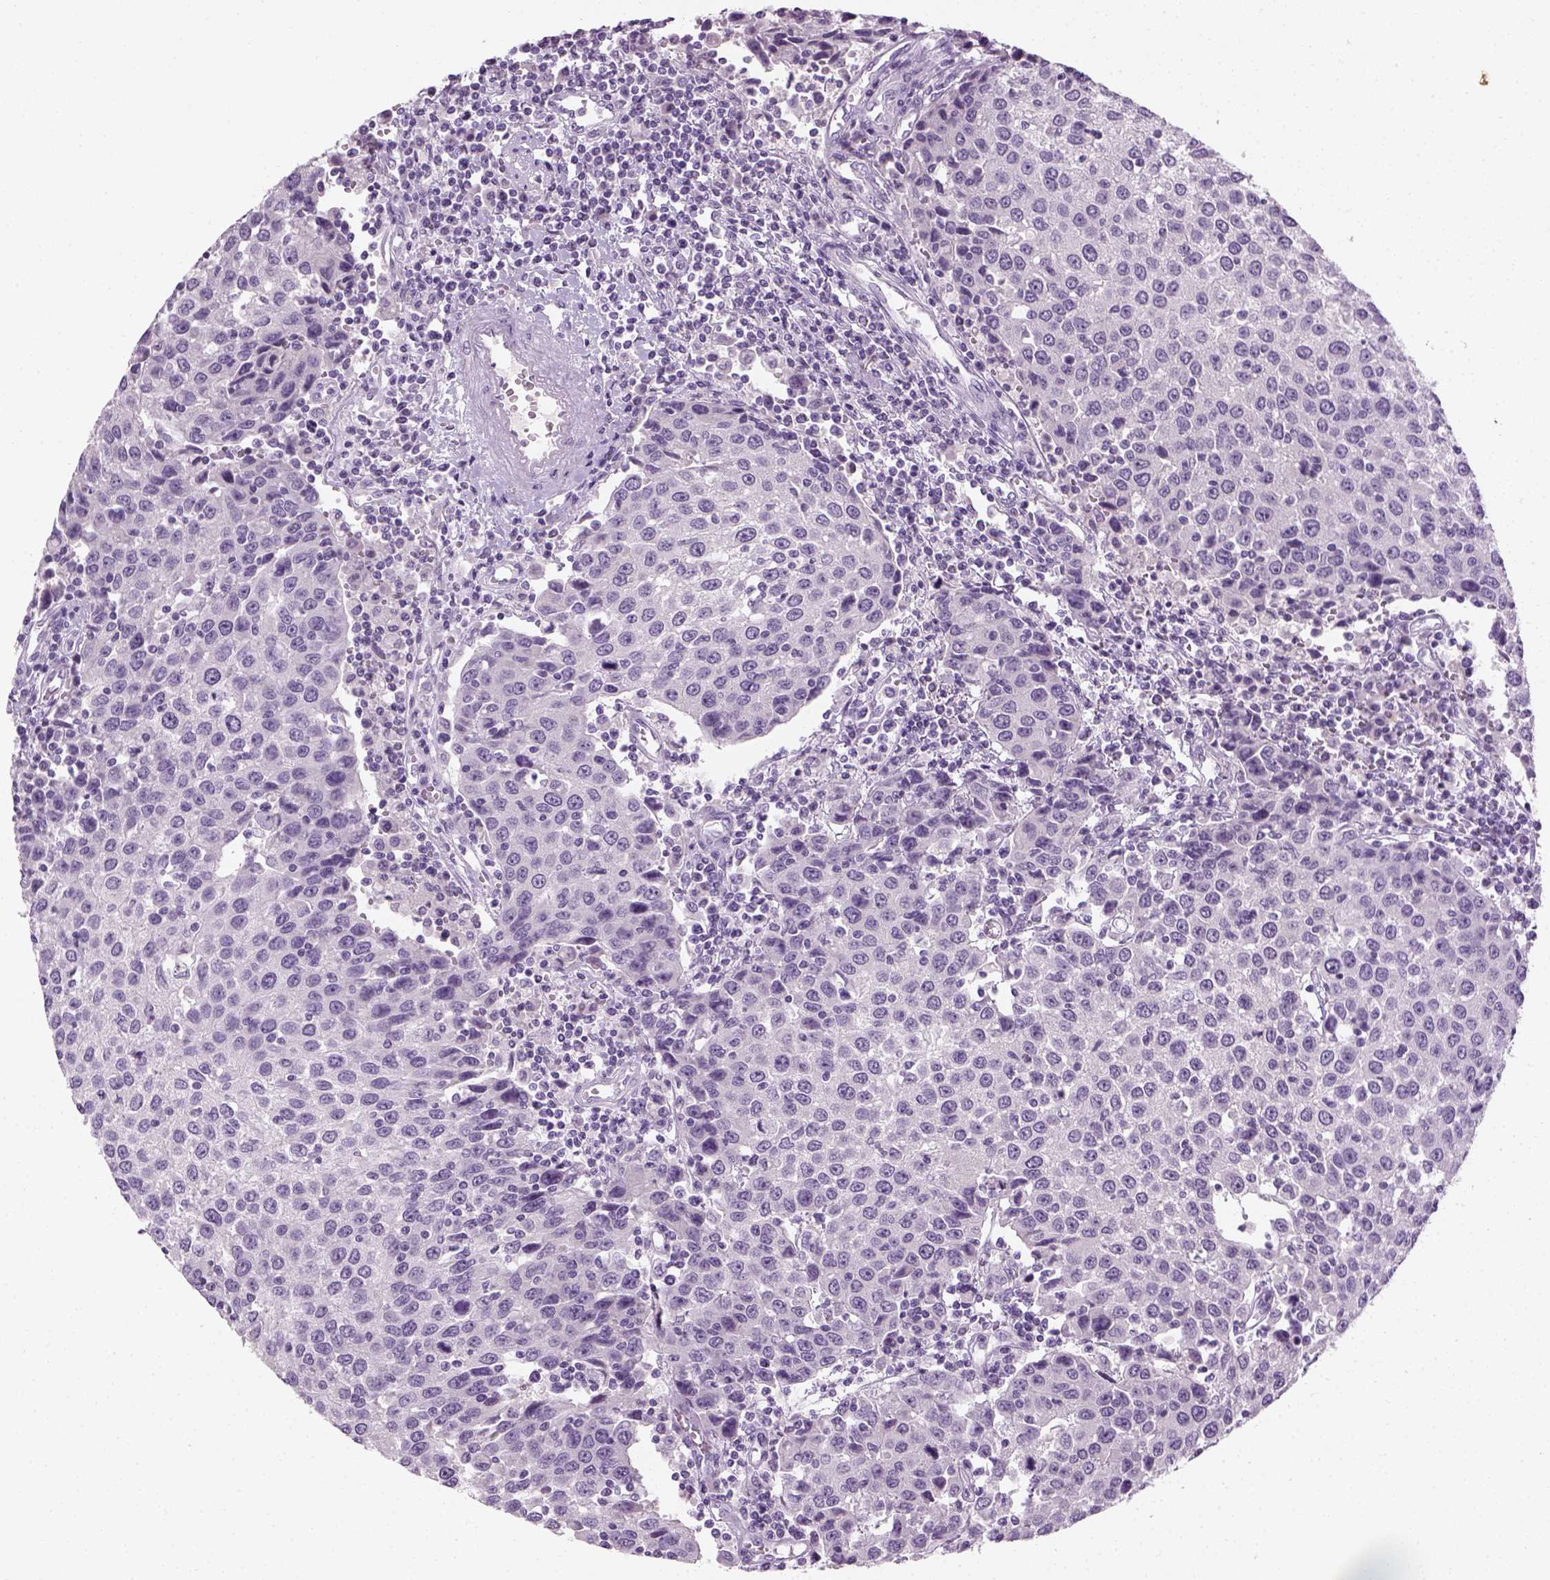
{"staining": {"intensity": "negative", "quantity": "none", "location": "none"}, "tissue": "urothelial cancer", "cell_type": "Tumor cells", "image_type": "cancer", "snomed": [{"axis": "morphology", "description": "Urothelial carcinoma, High grade"}, {"axis": "topography", "description": "Urinary bladder"}], "caption": "Human urothelial carcinoma (high-grade) stained for a protein using IHC displays no positivity in tumor cells.", "gene": "TH", "patient": {"sex": "female", "age": 85}}